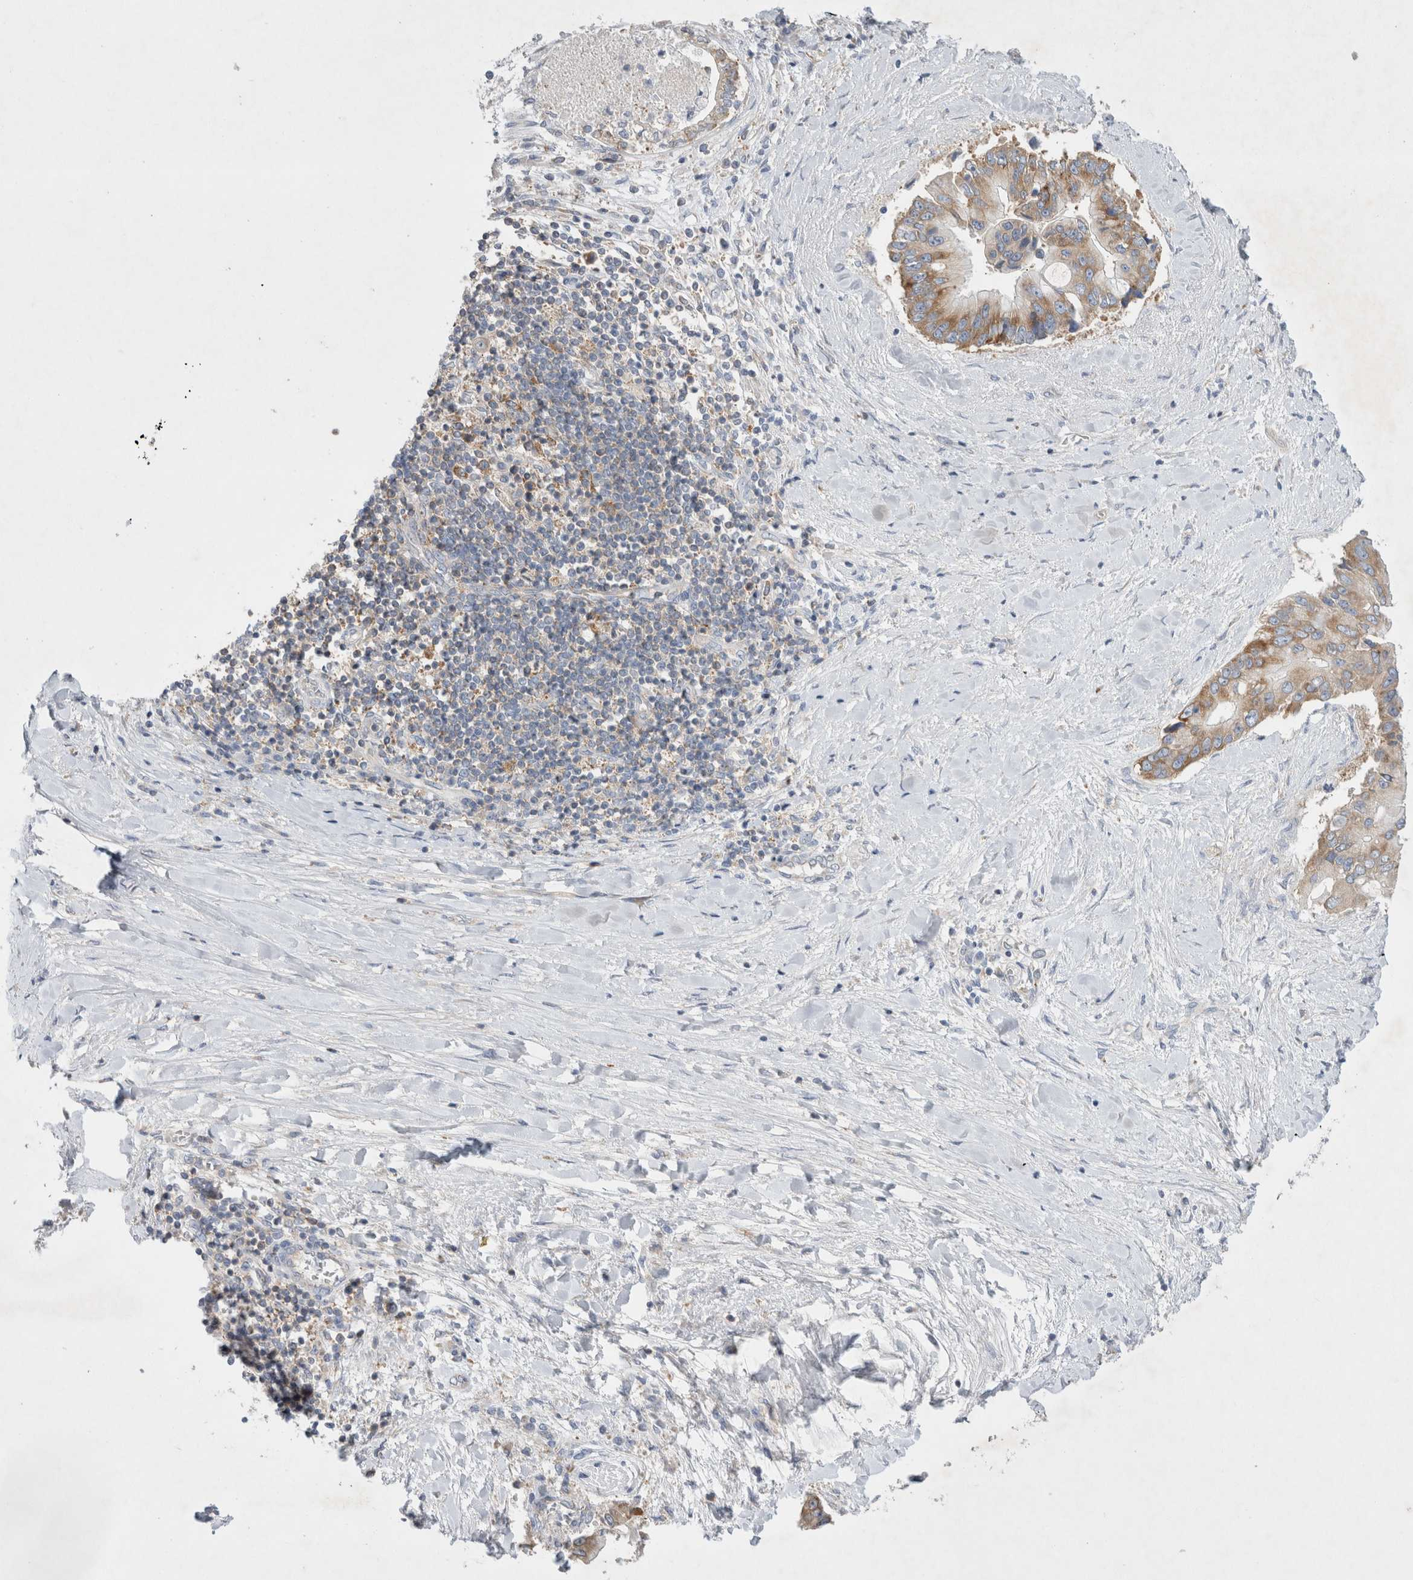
{"staining": {"intensity": "moderate", "quantity": ">75%", "location": "cytoplasmic/membranous"}, "tissue": "liver cancer", "cell_type": "Tumor cells", "image_type": "cancer", "snomed": [{"axis": "morphology", "description": "Cholangiocarcinoma"}, {"axis": "topography", "description": "Liver"}], "caption": "Moderate cytoplasmic/membranous staining is seen in about >75% of tumor cells in liver cancer (cholangiocarcinoma).", "gene": "ZNF23", "patient": {"sex": "male", "age": 50}}